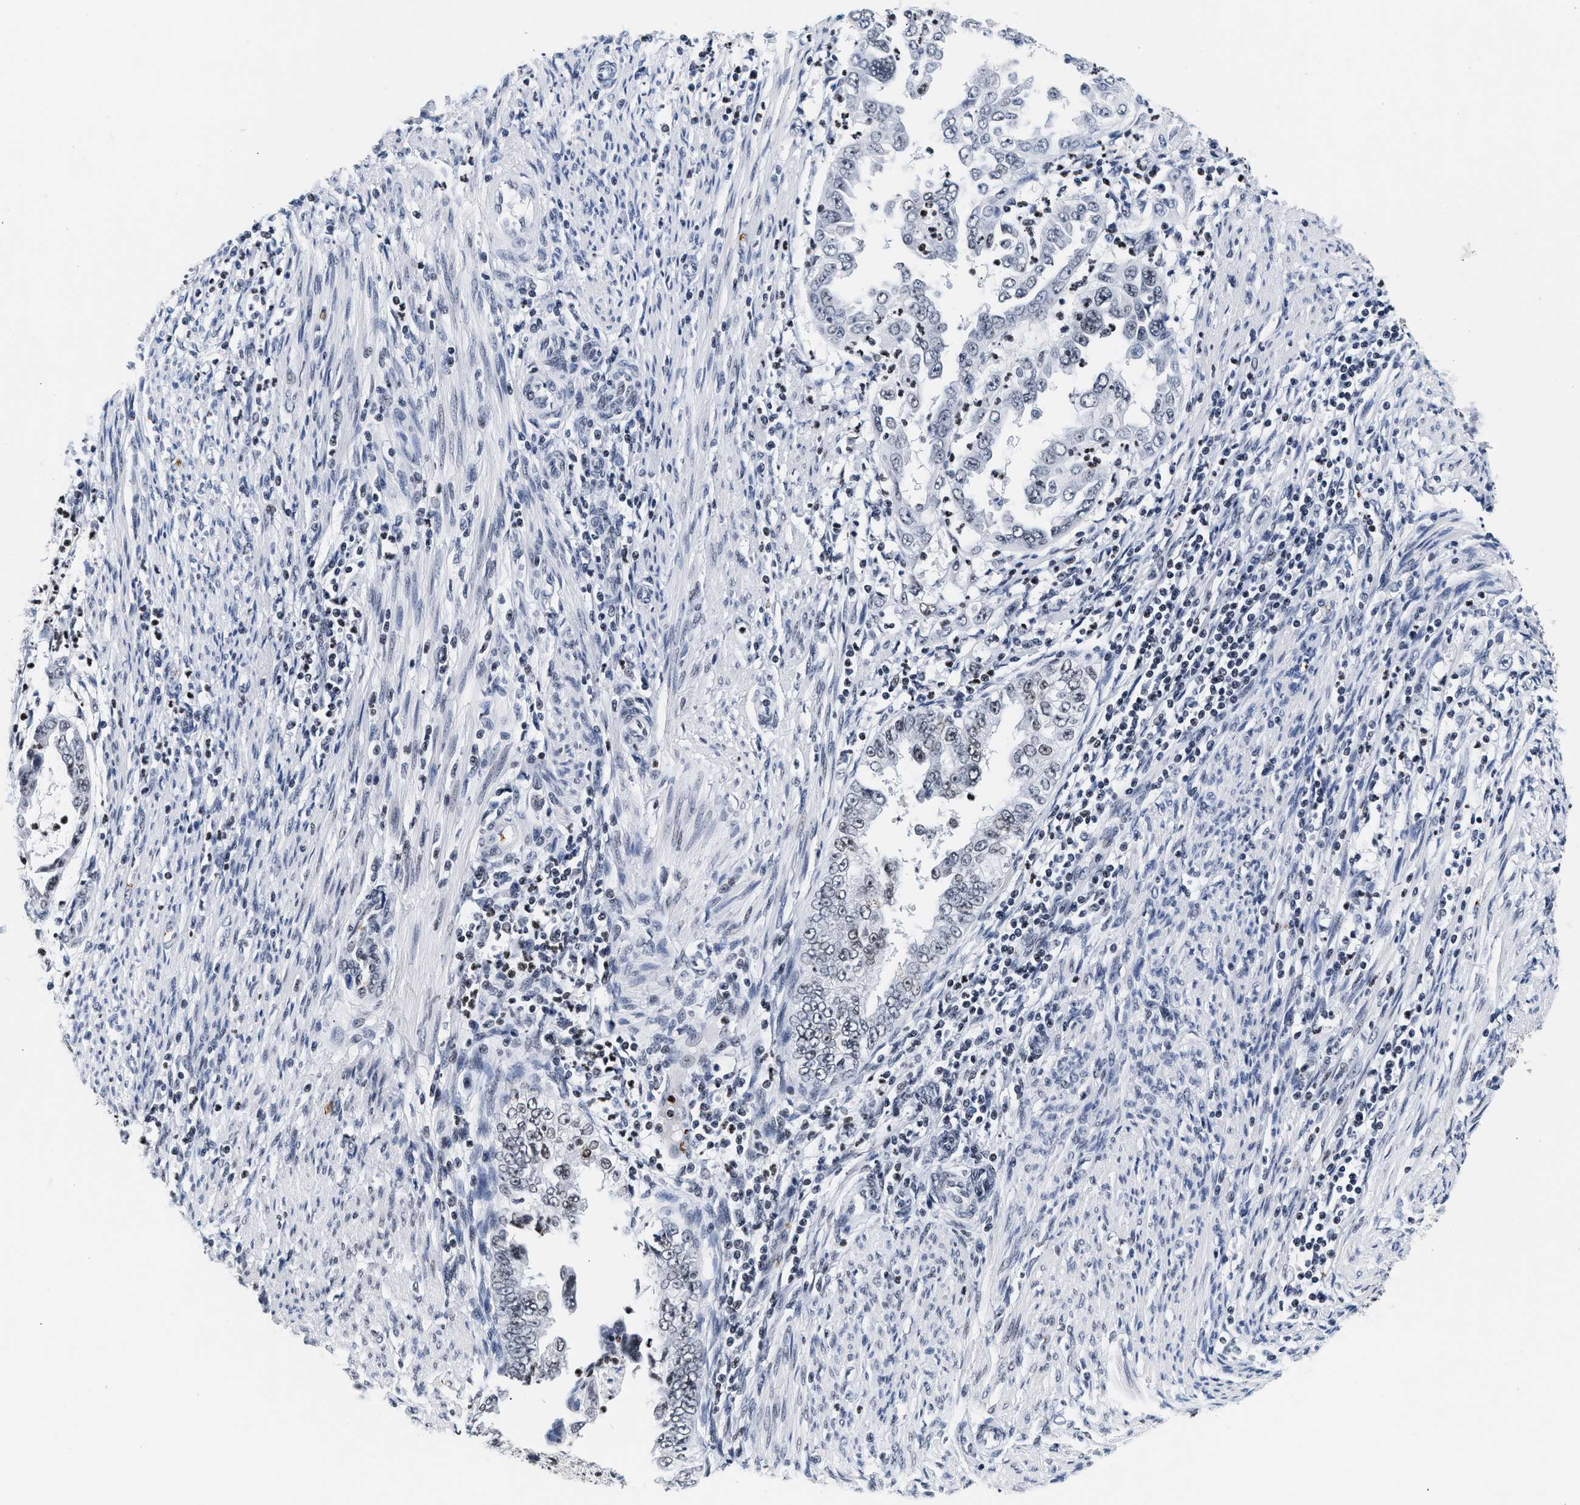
{"staining": {"intensity": "weak", "quantity": "<25%", "location": "nuclear"}, "tissue": "endometrial cancer", "cell_type": "Tumor cells", "image_type": "cancer", "snomed": [{"axis": "morphology", "description": "Adenocarcinoma, NOS"}, {"axis": "topography", "description": "Endometrium"}], "caption": "DAB immunohistochemical staining of endometrial adenocarcinoma shows no significant positivity in tumor cells. (Brightfield microscopy of DAB (3,3'-diaminobenzidine) immunohistochemistry (IHC) at high magnification).", "gene": "RAD21", "patient": {"sex": "female", "age": 85}}